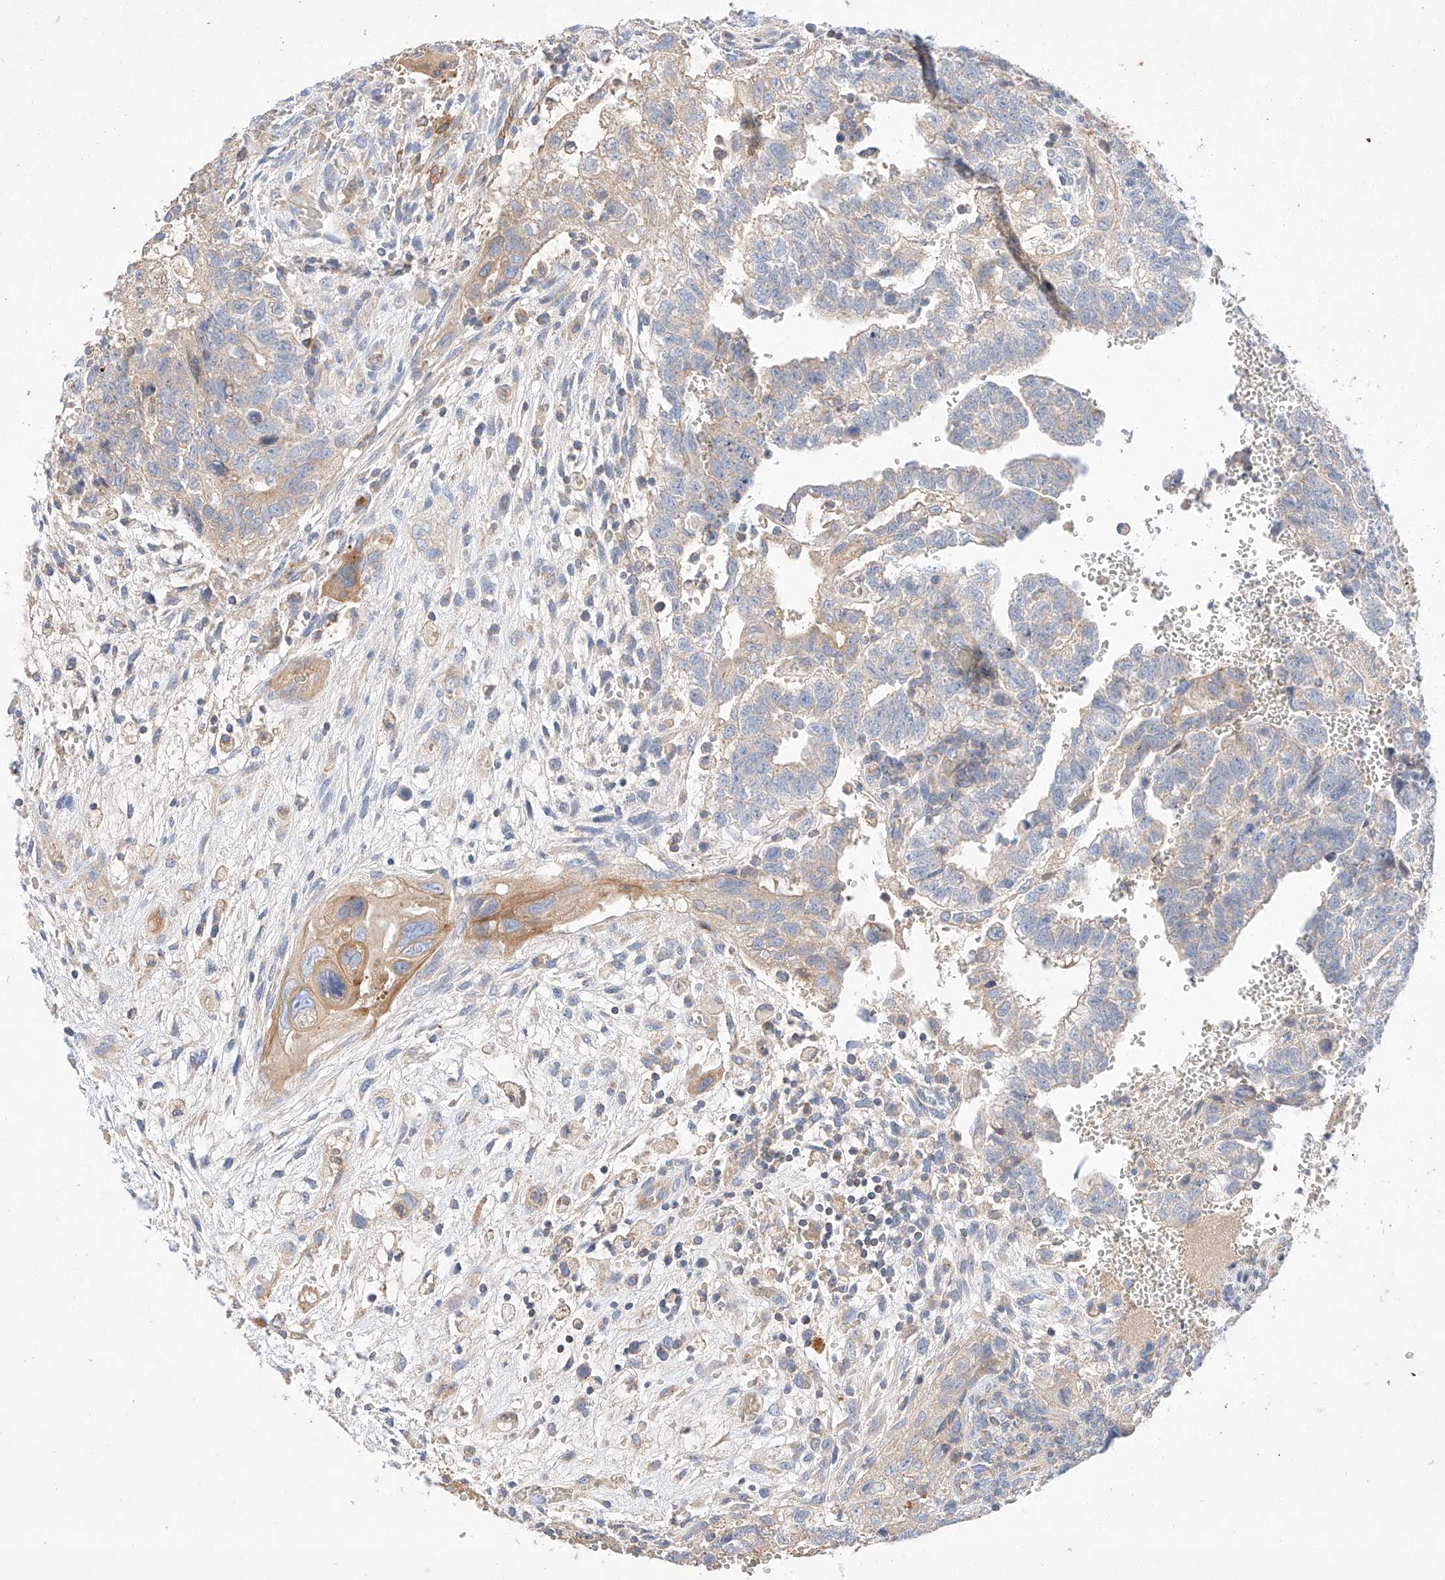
{"staining": {"intensity": "moderate", "quantity": "<25%", "location": "cytoplasmic/membranous"}, "tissue": "testis cancer", "cell_type": "Tumor cells", "image_type": "cancer", "snomed": [{"axis": "morphology", "description": "Carcinoma, Embryonal, NOS"}, {"axis": "topography", "description": "Testis"}], "caption": "The photomicrograph shows immunohistochemical staining of testis cancer (embryonal carcinoma). There is moderate cytoplasmic/membranous positivity is seen in approximately <25% of tumor cells.", "gene": "C6orf118", "patient": {"sex": "male", "age": 37}}